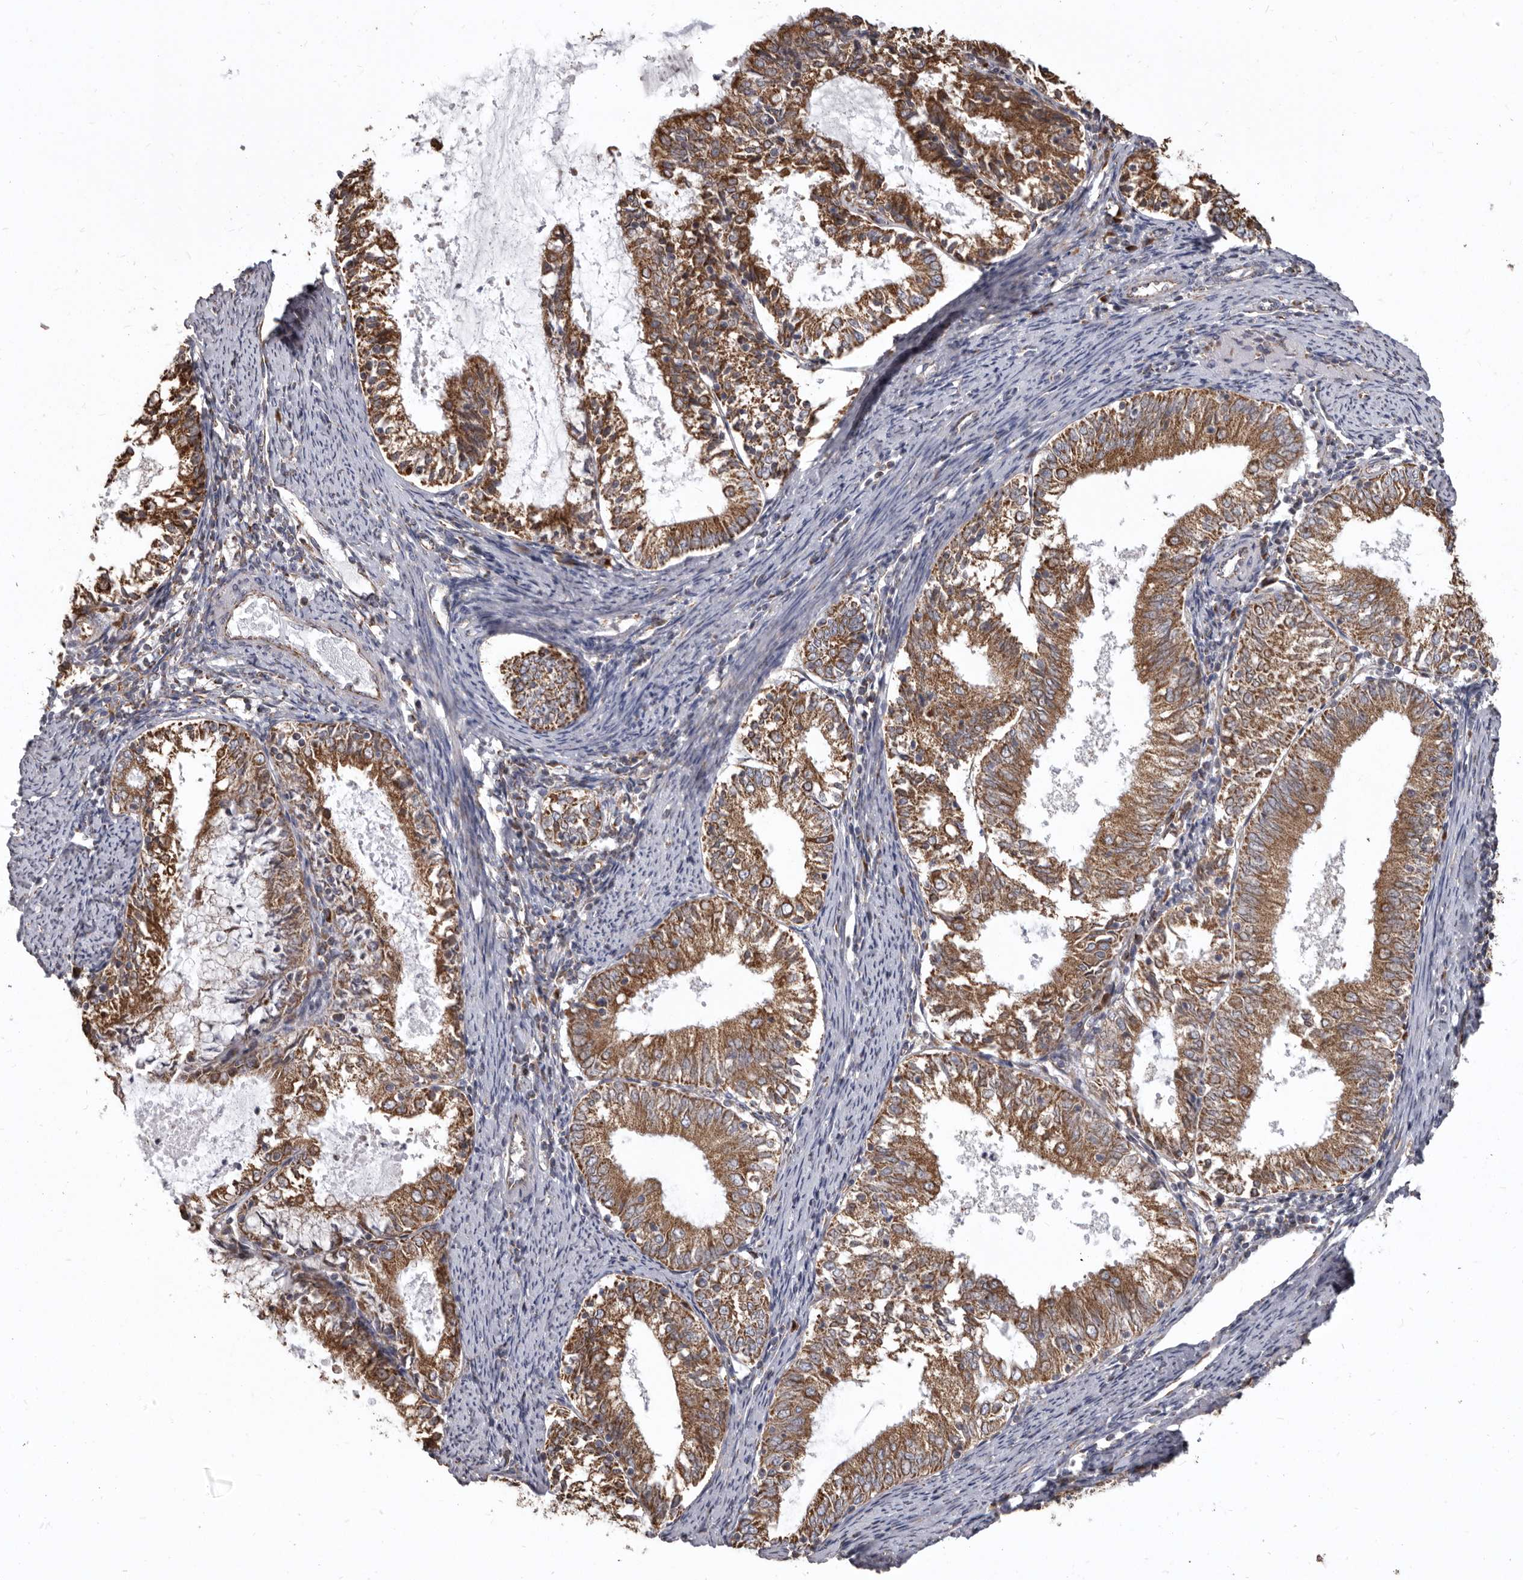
{"staining": {"intensity": "moderate", "quantity": ">75%", "location": "cytoplasmic/membranous"}, "tissue": "endometrial cancer", "cell_type": "Tumor cells", "image_type": "cancer", "snomed": [{"axis": "morphology", "description": "Adenocarcinoma, NOS"}, {"axis": "topography", "description": "Endometrium"}], "caption": "Immunohistochemistry histopathology image of neoplastic tissue: human endometrial cancer stained using IHC displays medium levels of moderate protein expression localized specifically in the cytoplasmic/membranous of tumor cells, appearing as a cytoplasmic/membranous brown color.", "gene": "CDK5RAP3", "patient": {"sex": "female", "age": 57}}